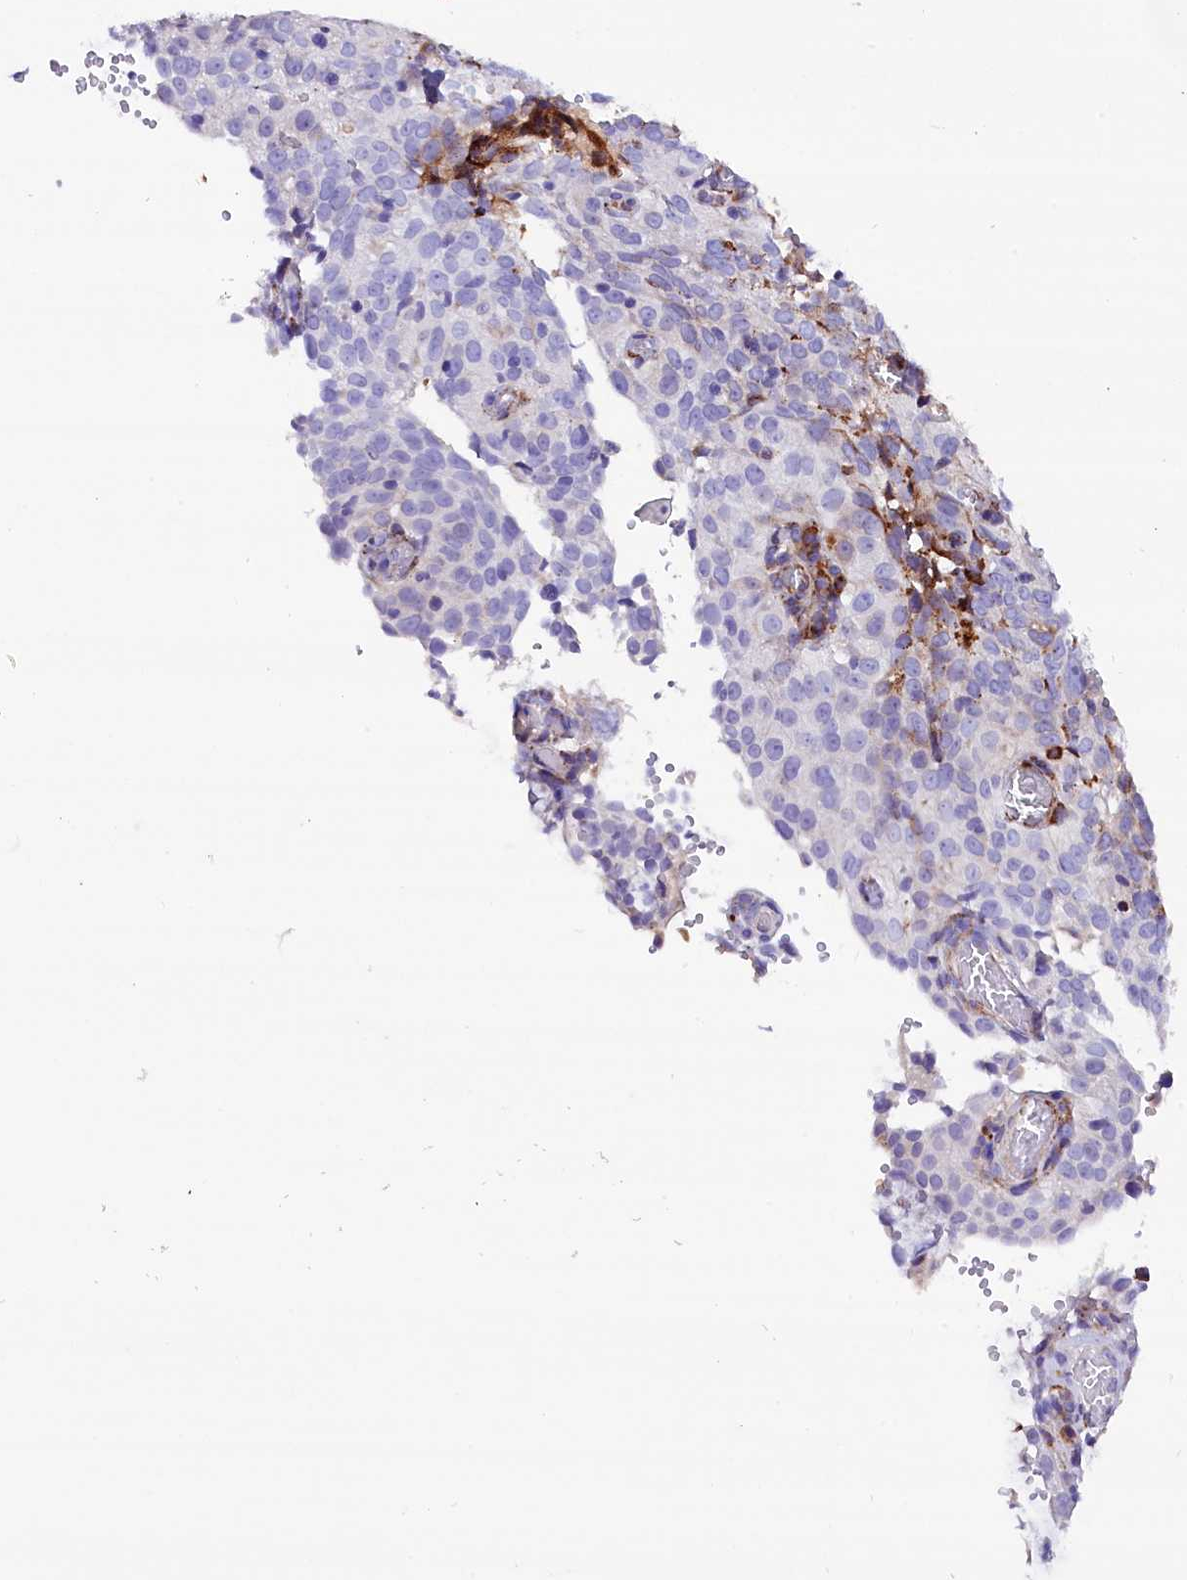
{"staining": {"intensity": "moderate", "quantity": "<25%", "location": "cytoplasmic/membranous"}, "tissue": "cervical cancer", "cell_type": "Tumor cells", "image_type": "cancer", "snomed": [{"axis": "morphology", "description": "Squamous cell carcinoma, NOS"}, {"axis": "topography", "description": "Cervix"}], "caption": "Cervical cancer stained with immunohistochemistry (IHC) reveals moderate cytoplasmic/membranous positivity in approximately <25% of tumor cells. The protein of interest is stained brown, and the nuclei are stained in blue (DAB (3,3'-diaminobenzidine) IHC with brightfield microscopy, high magnification).", "gene": "CMTR2", "patient": {"sex": "female", "age": 31}}